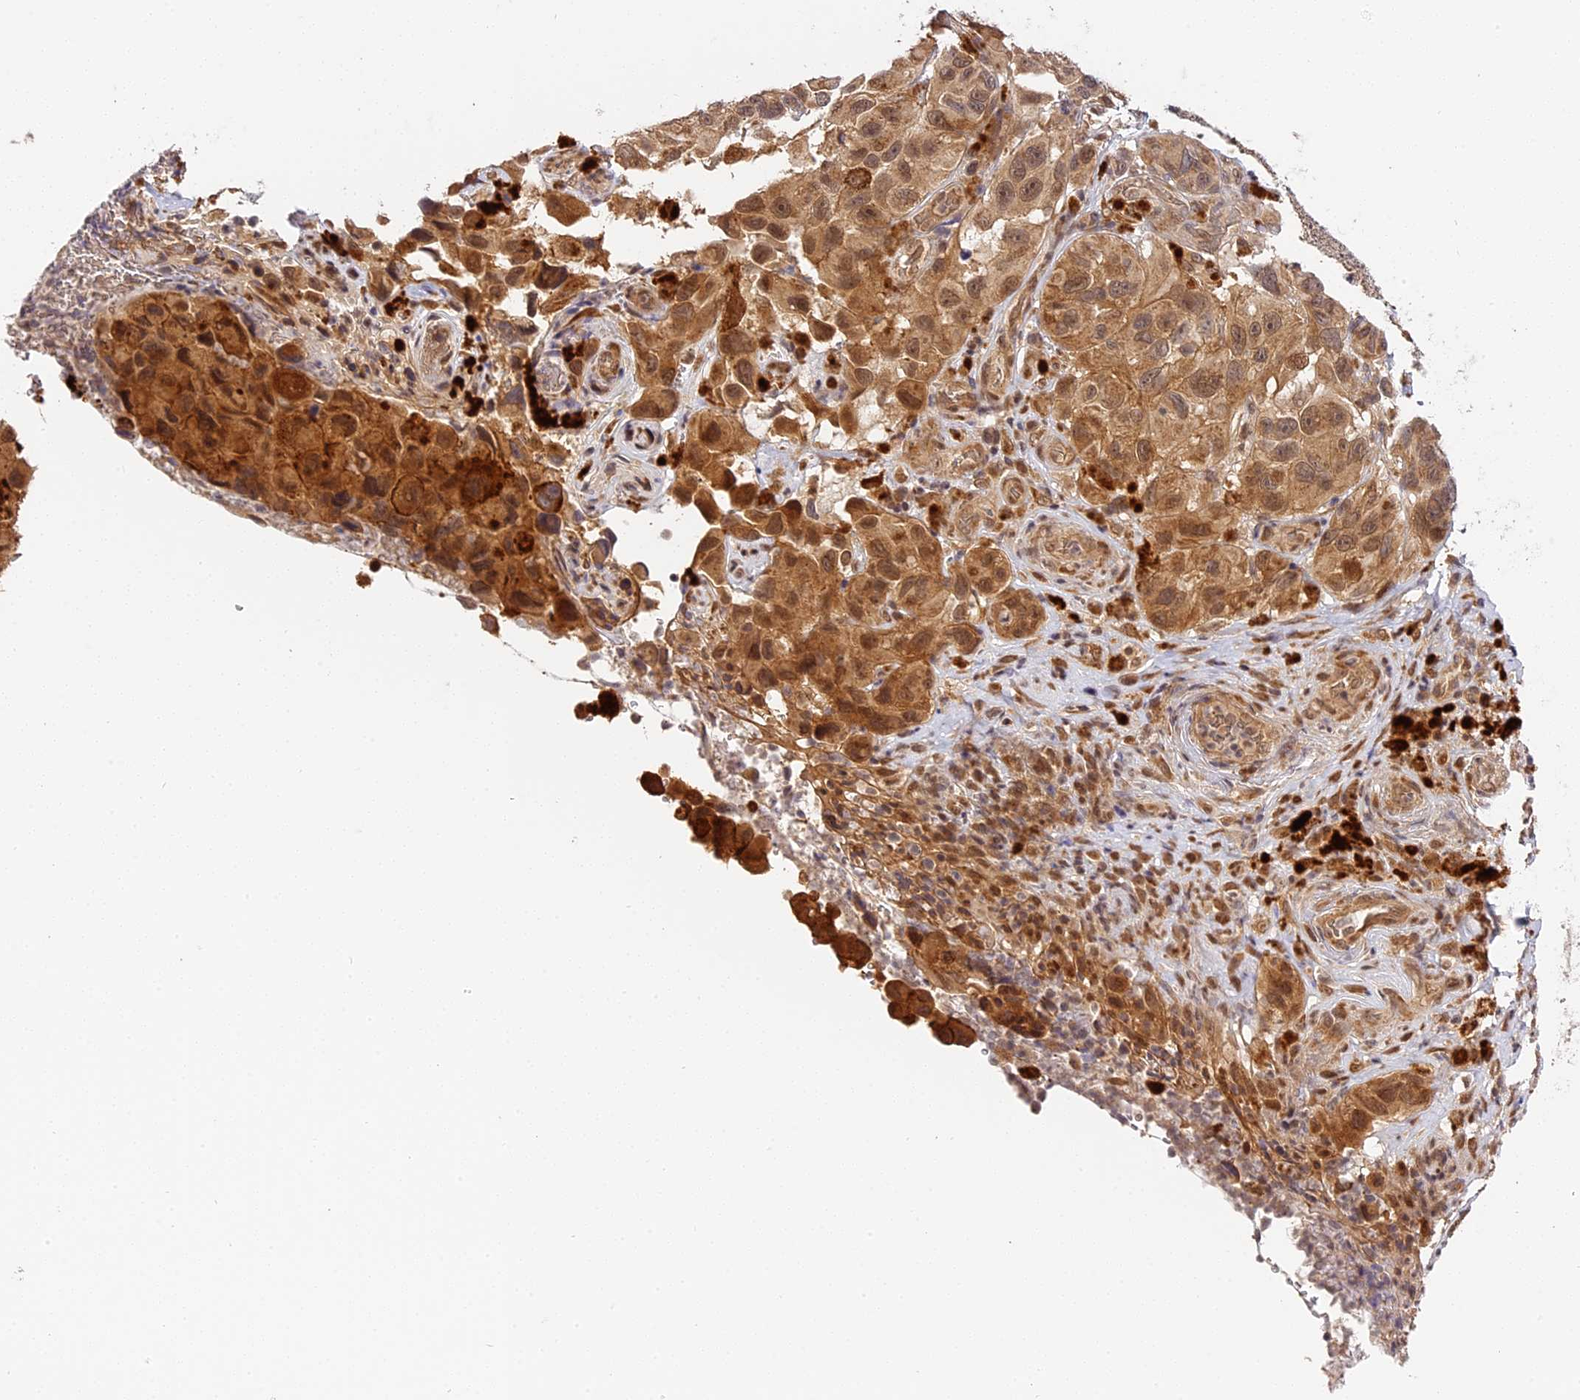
{"staining": {"intensity": "moderate", "quantity": "<25%", "location": "cytoplasmic/membranous"}, "tissue": "melanoma", "cell_type": "Tumor cells", "image_type": "cancer", "snomed": [{"axis": "morphology", "description": "Malignant melanoma, NOS"}, {"axis": "topography", "description": "Skin"}], "caption": "Melanoma tissue displays moderate cytoplasmic/membranous positivity in approximately <25% of tumor cells", "gene": "IMPACT", "patient": {"sex": "female", "age": 73}}